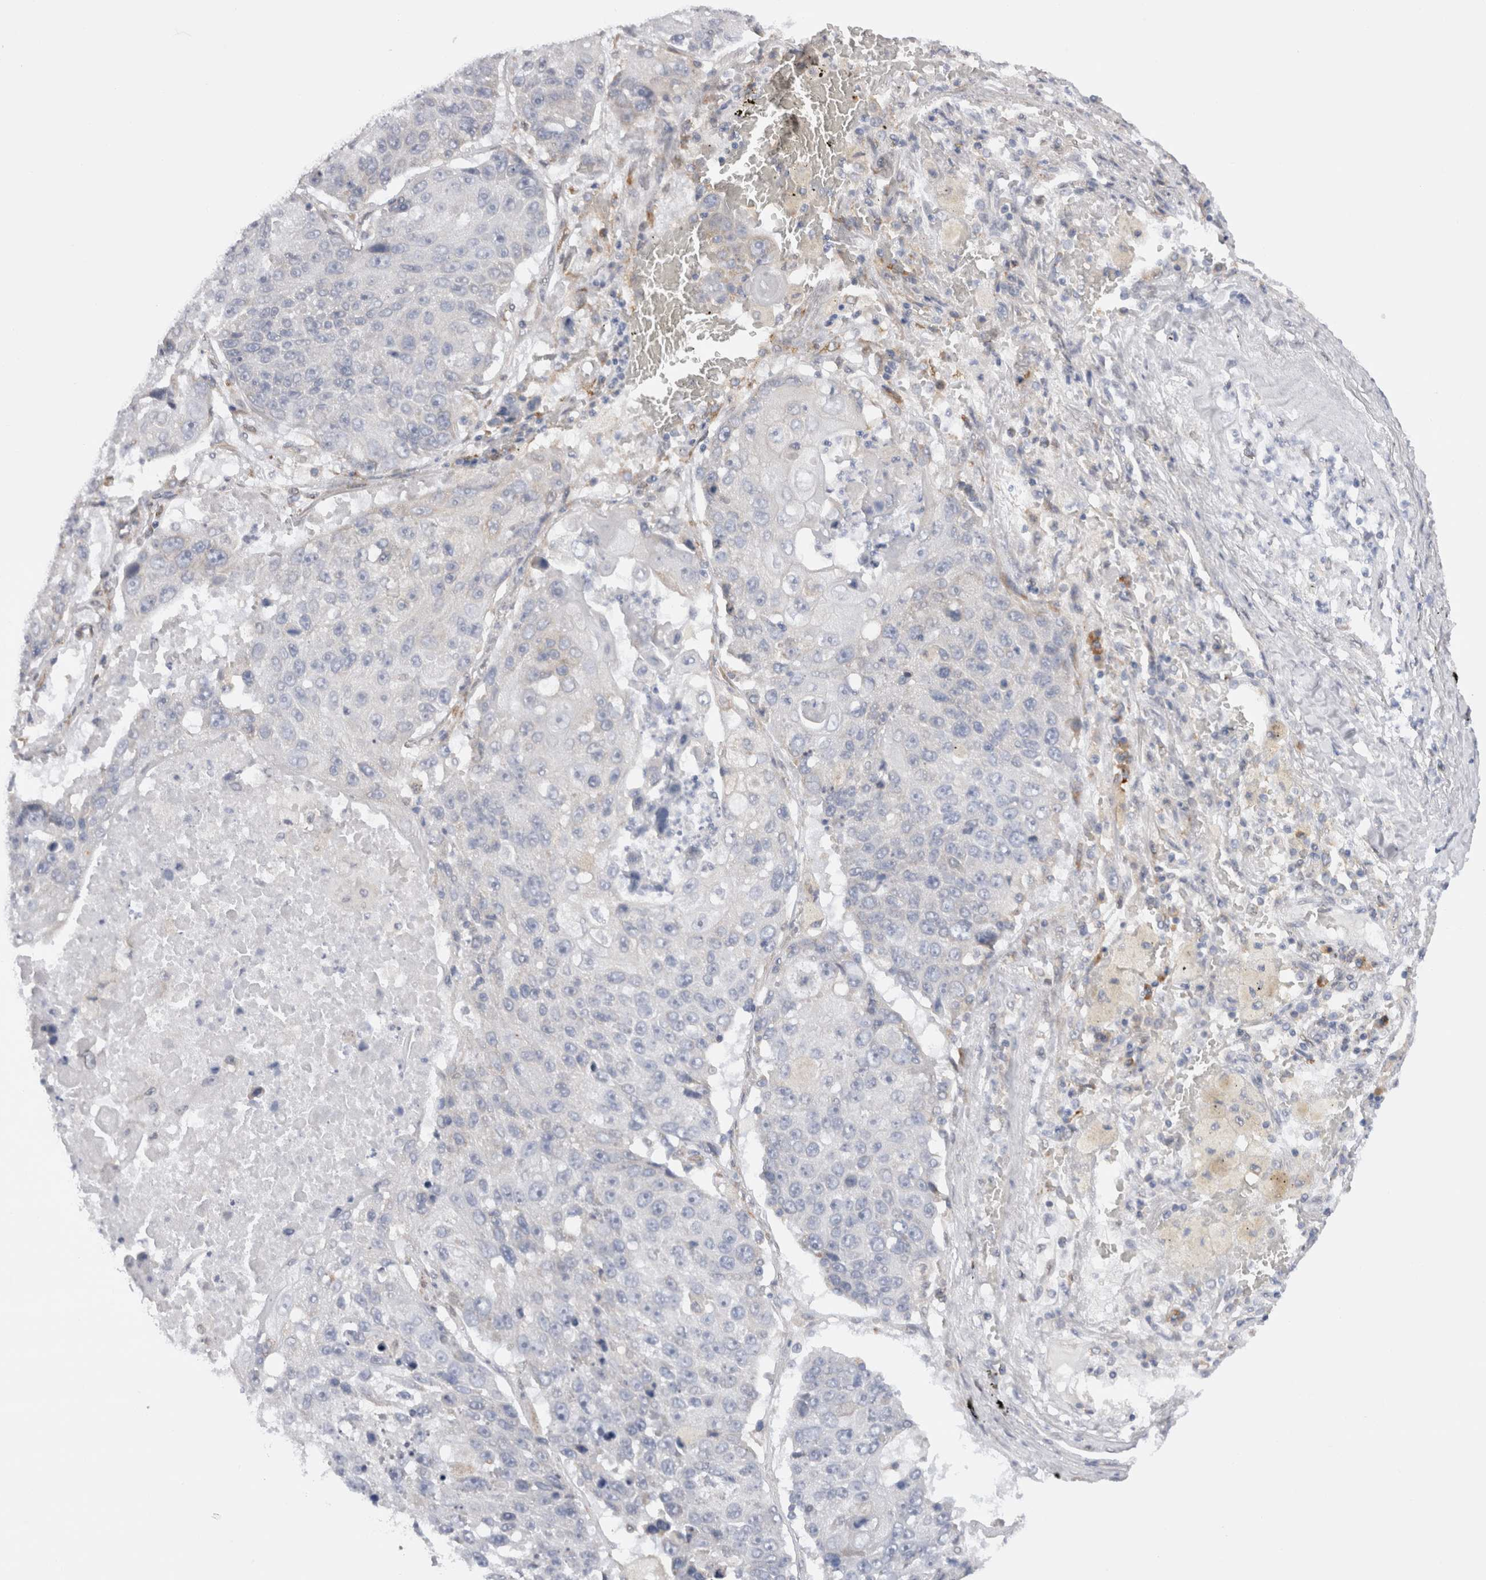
{"staining": {"intensity": "negative", "quantity": "none", "location": "none"}, "tissue": "lung cancer", "cell_type": "Tumor cells", "image_type": "cancer", "snomed": [{"axis": "morphology", "description": "Squamous cell carcinoma, NOS"}, {"axis": "topography", "description": "Lung"}], "caption": "Immunohistochemical staining of lung cancer exhibits no significant staining in tumor cells. (Stains: DAB immunohistochemistry with hematoxylin counter stain, Microscopy: brightfield microscopy at high magnification).", "gene": "VCPIP1", "patient": {"sex": "male", "age": 61}}